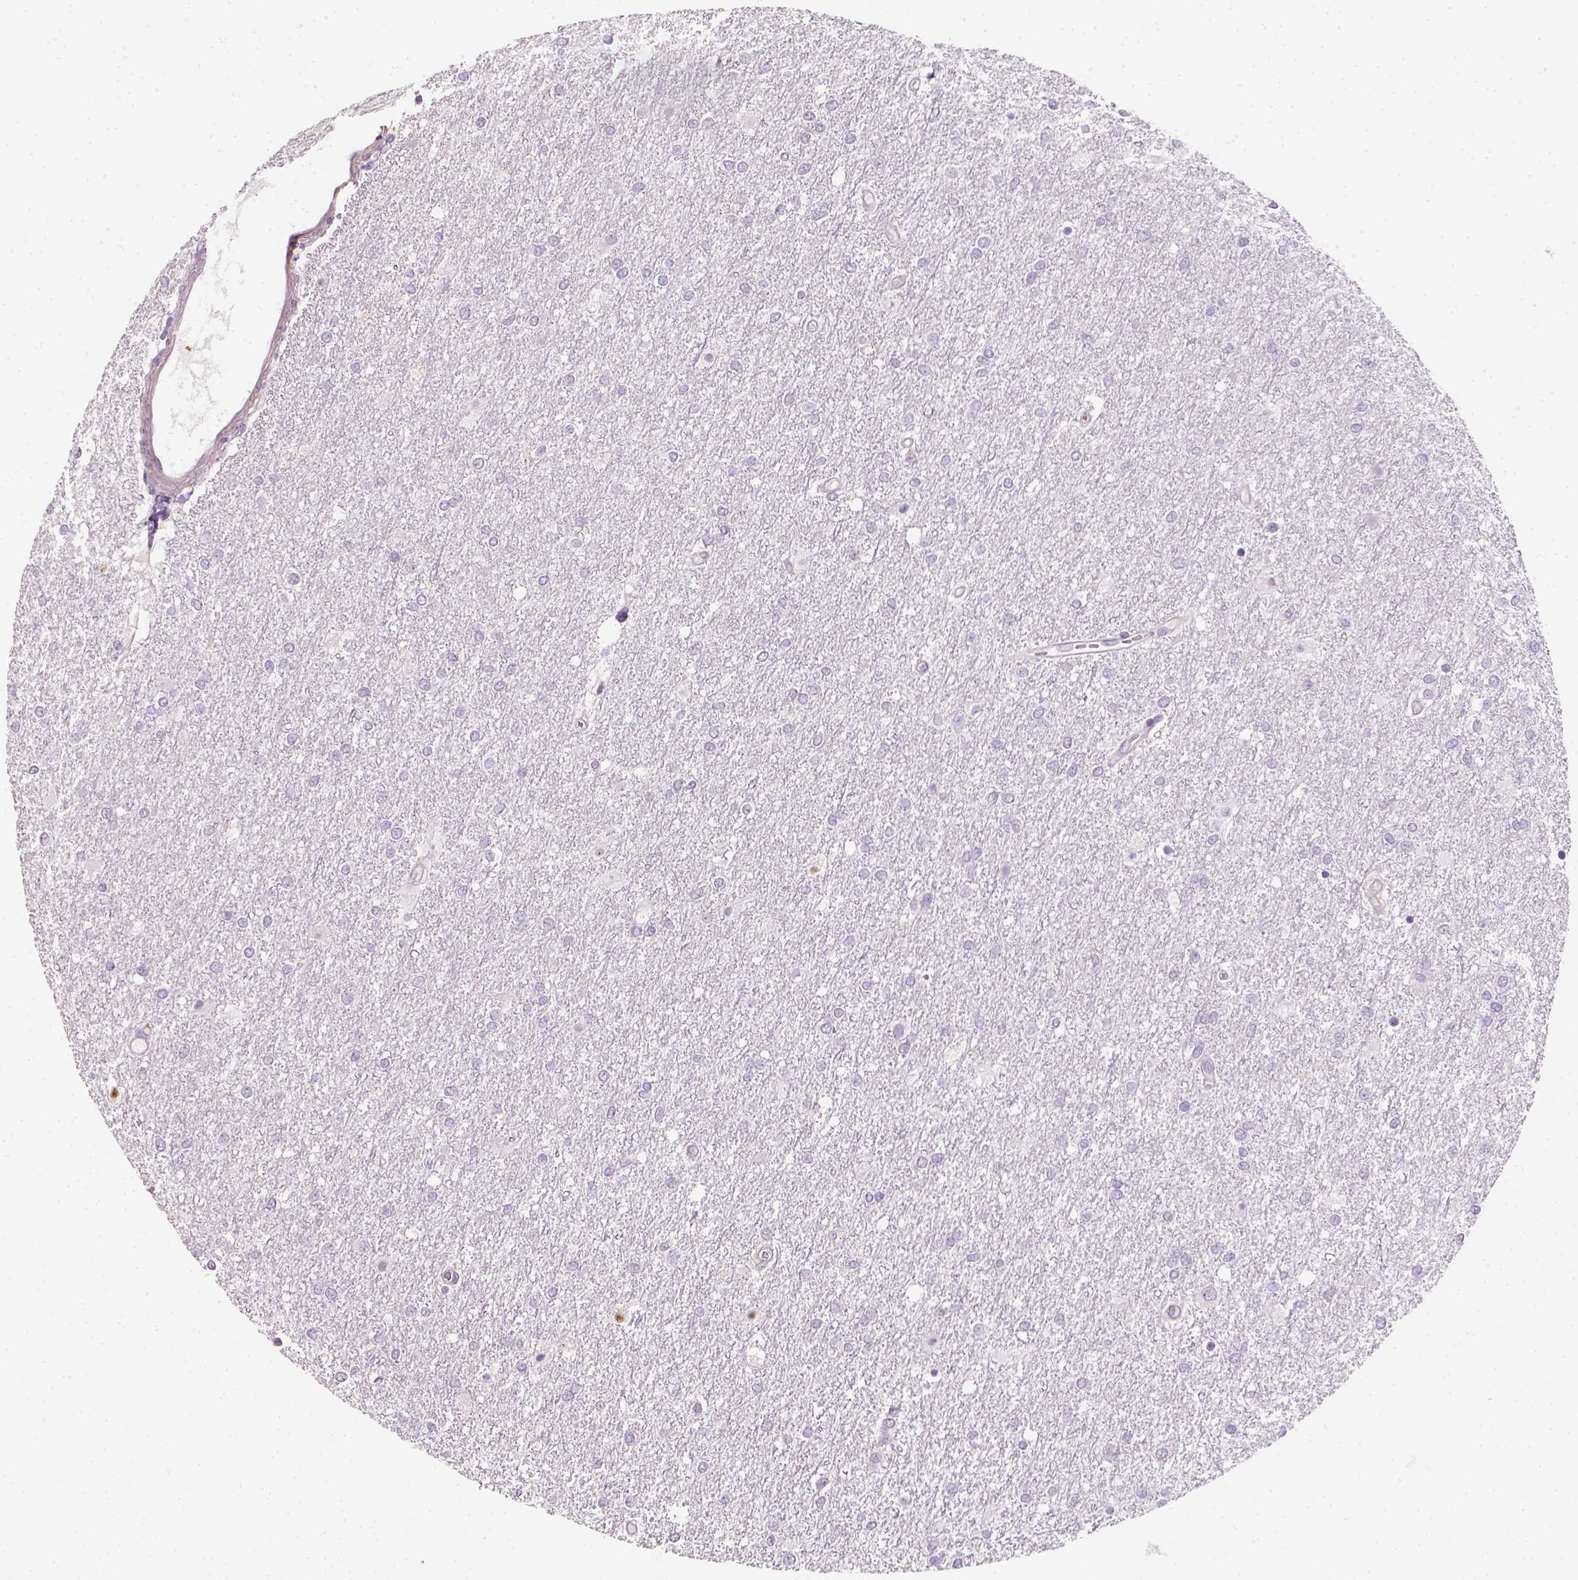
{"staining": {"intensity": "negative", "quantity": "none", "location": "none"}, "tissue": "glioma", "cell_type": "Tumor cells", "image_type": "cancer", "snomed": [{"axis": "morphology", "description": "Glioma, malignant, High grade"}, {"axis": "topography", "description": "Brain"}], "caption": "High magnification brightfield microscopy of glioma stained with DAB (3,3'-diaminobenzidine) (brown) and counterstained with hematoxylin (blue): tumor cells show no significant positivity. (Brightfield microscopy of DAB immunohistochemistry (IHC) at high magnification).", "gene": "FAM163B", "patient": {"sex": "female", "age": 61}}